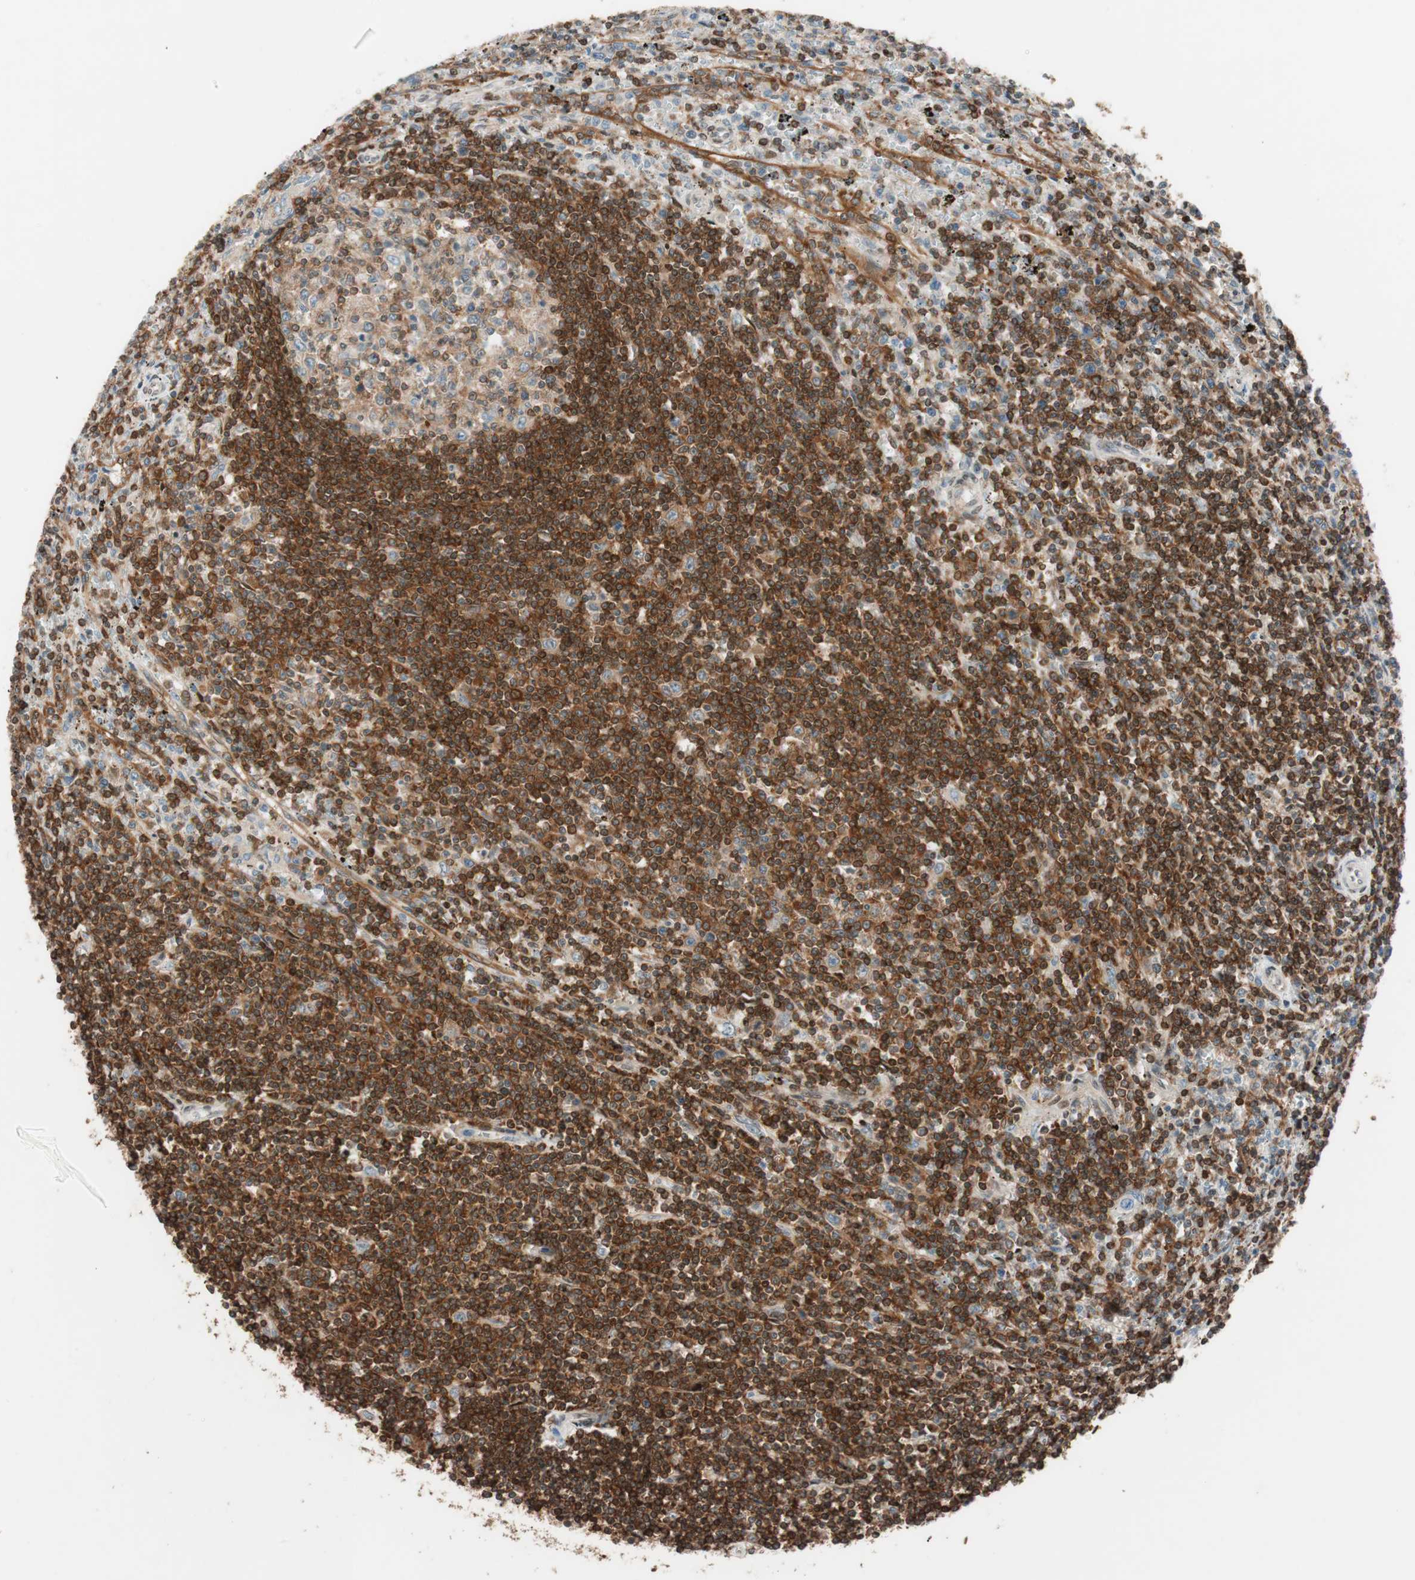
{"staining": {"intensity": "strong", "quantity": ">75%", "location": "cytoplasmic/membranous"}, "tissue": "lymphoma", "cell_type": "Tumor cells", "image_type": "cancer", "snomed": [{"axis": "morphology", "description": "Malignant lymphoma, non-Hodgkin's type, Low grade"}, {"axis": "topography", "description": "Spleen"}], "caption": "Immunohistochemical staining of human lymphoma exhibits high levels of strong cytoplasmic/membranous protein positivity in approximately >75% of tumor cells. (brown staining indicates protein expression, while blue staining denotes nuclei).", "gene": "BIN1", "patient": {"sex": "male", "age": 76}}